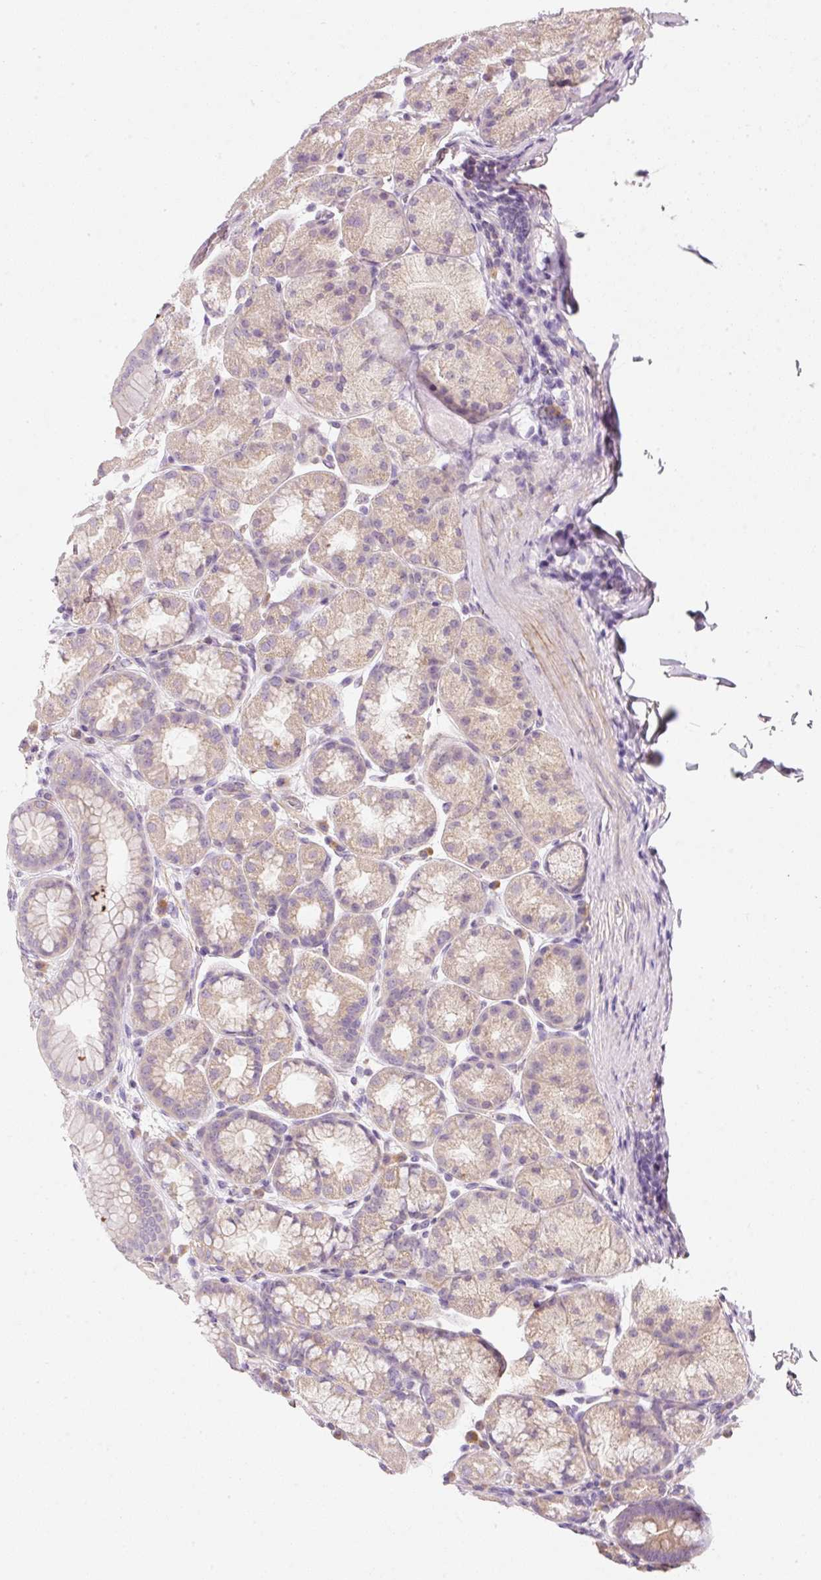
{"staining": {"intensity": "weak", "quantity": "25%-75%", "location": "cytoplasmic/membranous"}, "tissue": "stomach", "cell_type": "Glandular cells", "image_type": "normal", "snomed": [{"axis": "morphology", "description": "Normal tissue, NOS"}, {"axis": "topography", "description": "Stomach, upper"}, {"axis": "topography", "description": "Stomach"}], "caption": "Immunohistochemical staining of unremarkable stomach exhibits weak cytoplasmic/membranous protein expression in about 25%-75% of glandular cells. (brown staining indicates protein expression, while blue staining denotes nuclei).", "gene": "RNF167", "patient": {"sex": "male", "age": 68}}